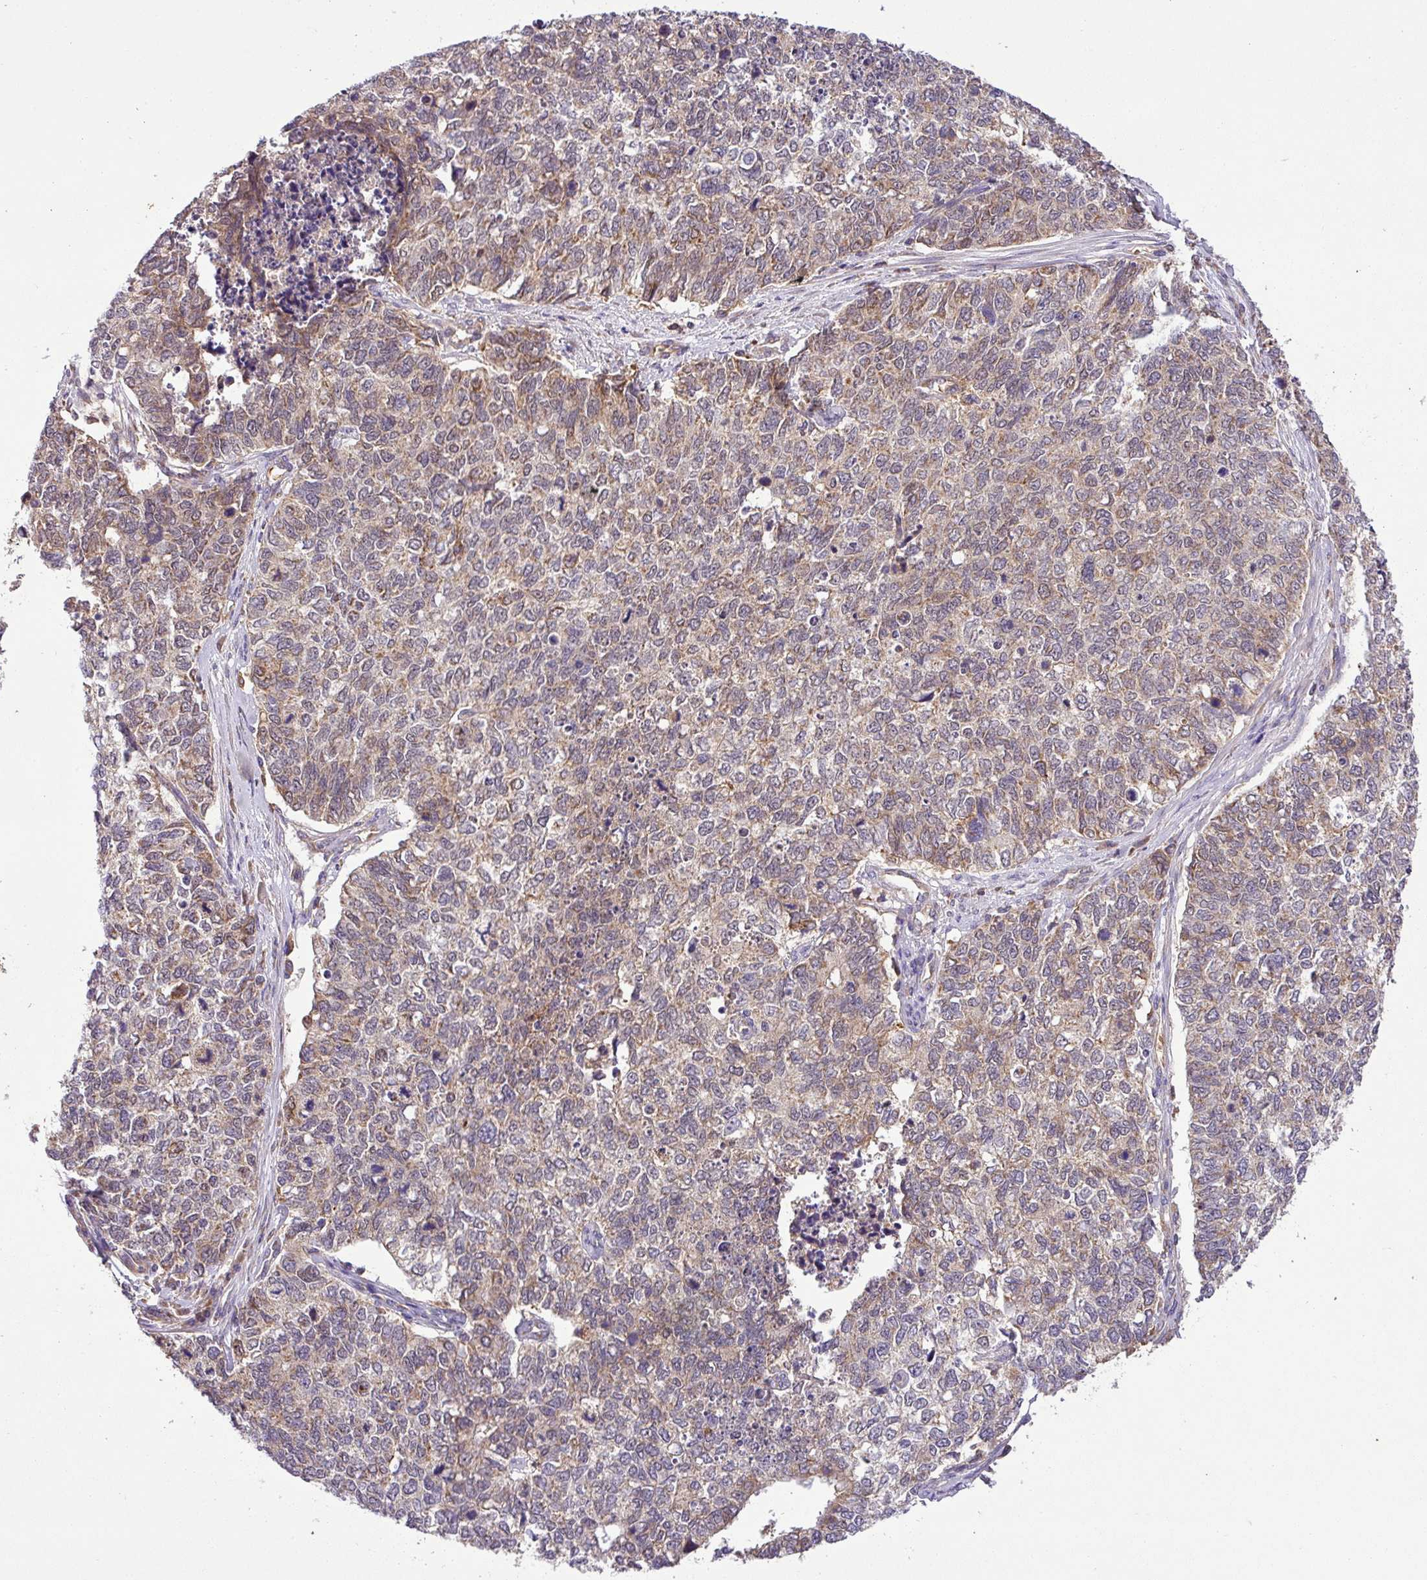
{"staining": {"intensity": "moderate", "quantity": "25%-75%", "location": "cytoplasmic/membranous"}, "tissue": "cervical cancer", "cell_type": "Tumor cells", "image_type": "cancer", "snomed": [{"axis": "morphology", "description": "Squamous cell carcinoma, NOS"}, {"axis": "topography", "description": "Cervix"}], "caption": "Immunohistochemical staining of human squamous cell carcinoma (cervical) demonstrates medium levels of moderate cytoplasmic/membranous protein expression in about 25%-75% of tumor cells.", "gene": "ZNF513", "patient": {"sex": "female", "age": 63}}